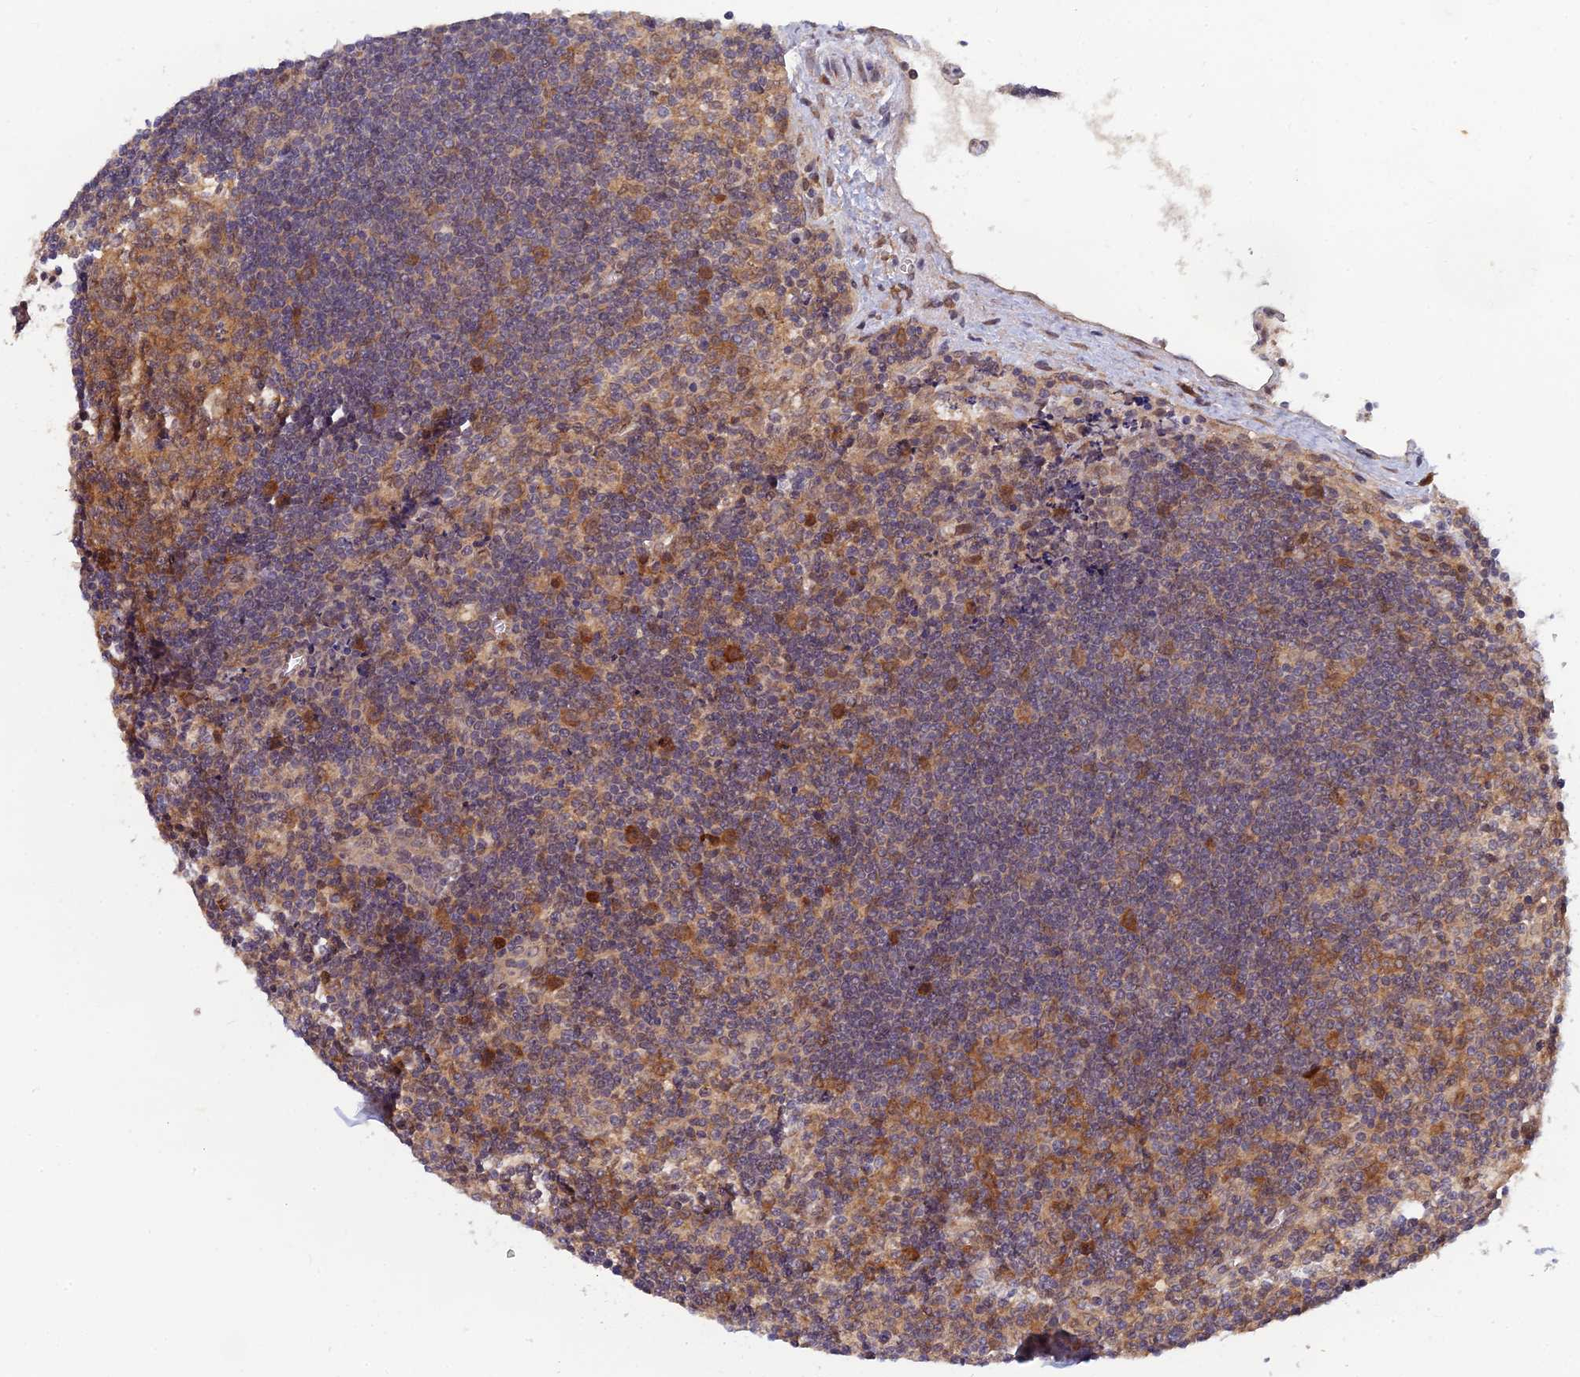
{"staining": {"intensity": "moderate", "quantity": ">75%", "location": "cytoplasmic/membranous"}, "tissue": "lymph node", "cell_type": "Germinal center cells", "image_type": "normal", "snomed": [{"axis": "morphology", "description": "Normal tissue, NOS"}, {"axis": "topography", "description": "Lymph node"}], "caption": "Immunohistochemistry (IHC) (DAB (3,3'-diaminobenzidine)) staining of normal human lymph node displays moderate cytoplasmic/membranous protein positivity in approximately >75% of germinal center cells. The staining was performed using DAB (3,3'-diaminobenzidine), with brown indicating positive protein expression. Nuclei are stained blue with hematoxylin.", "gene": "SRA1", "patient": {"sex": "male", "age": 58}}